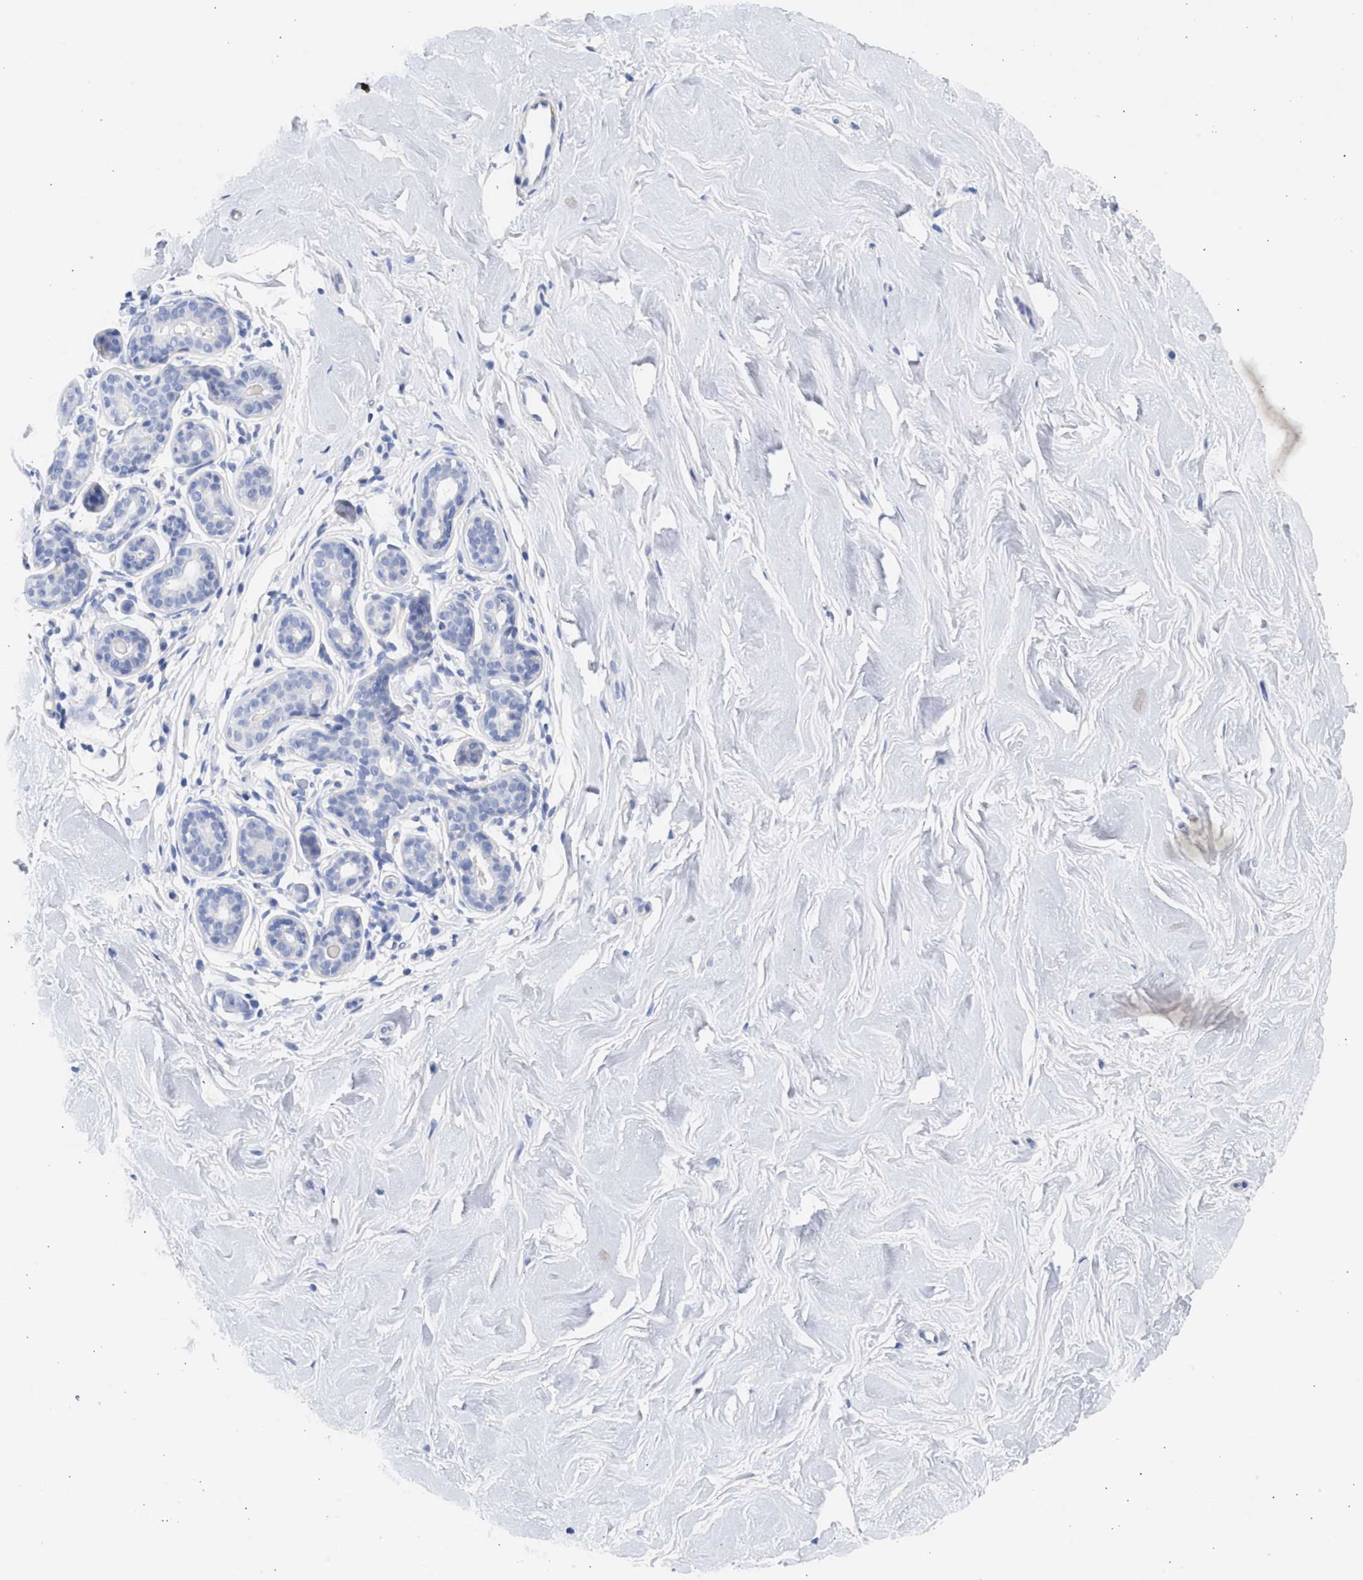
{"staining": {"intensity": "negative", "quantity": "none", "location": "none"}, "tissue": "breast", "cell_type": "Adipocytes", "image_type": "normal", "snomed": [{"axis": "morphology", "description": "Normal tissue, NOS"}, {"axis": "topography", "description": "Breast"}], "caption": "Immunohistochemical staining of benign breast displays no significant staining in adipocytes.", "gene": "SPATA3", "patient": {"sex": "female", "age": 22}}